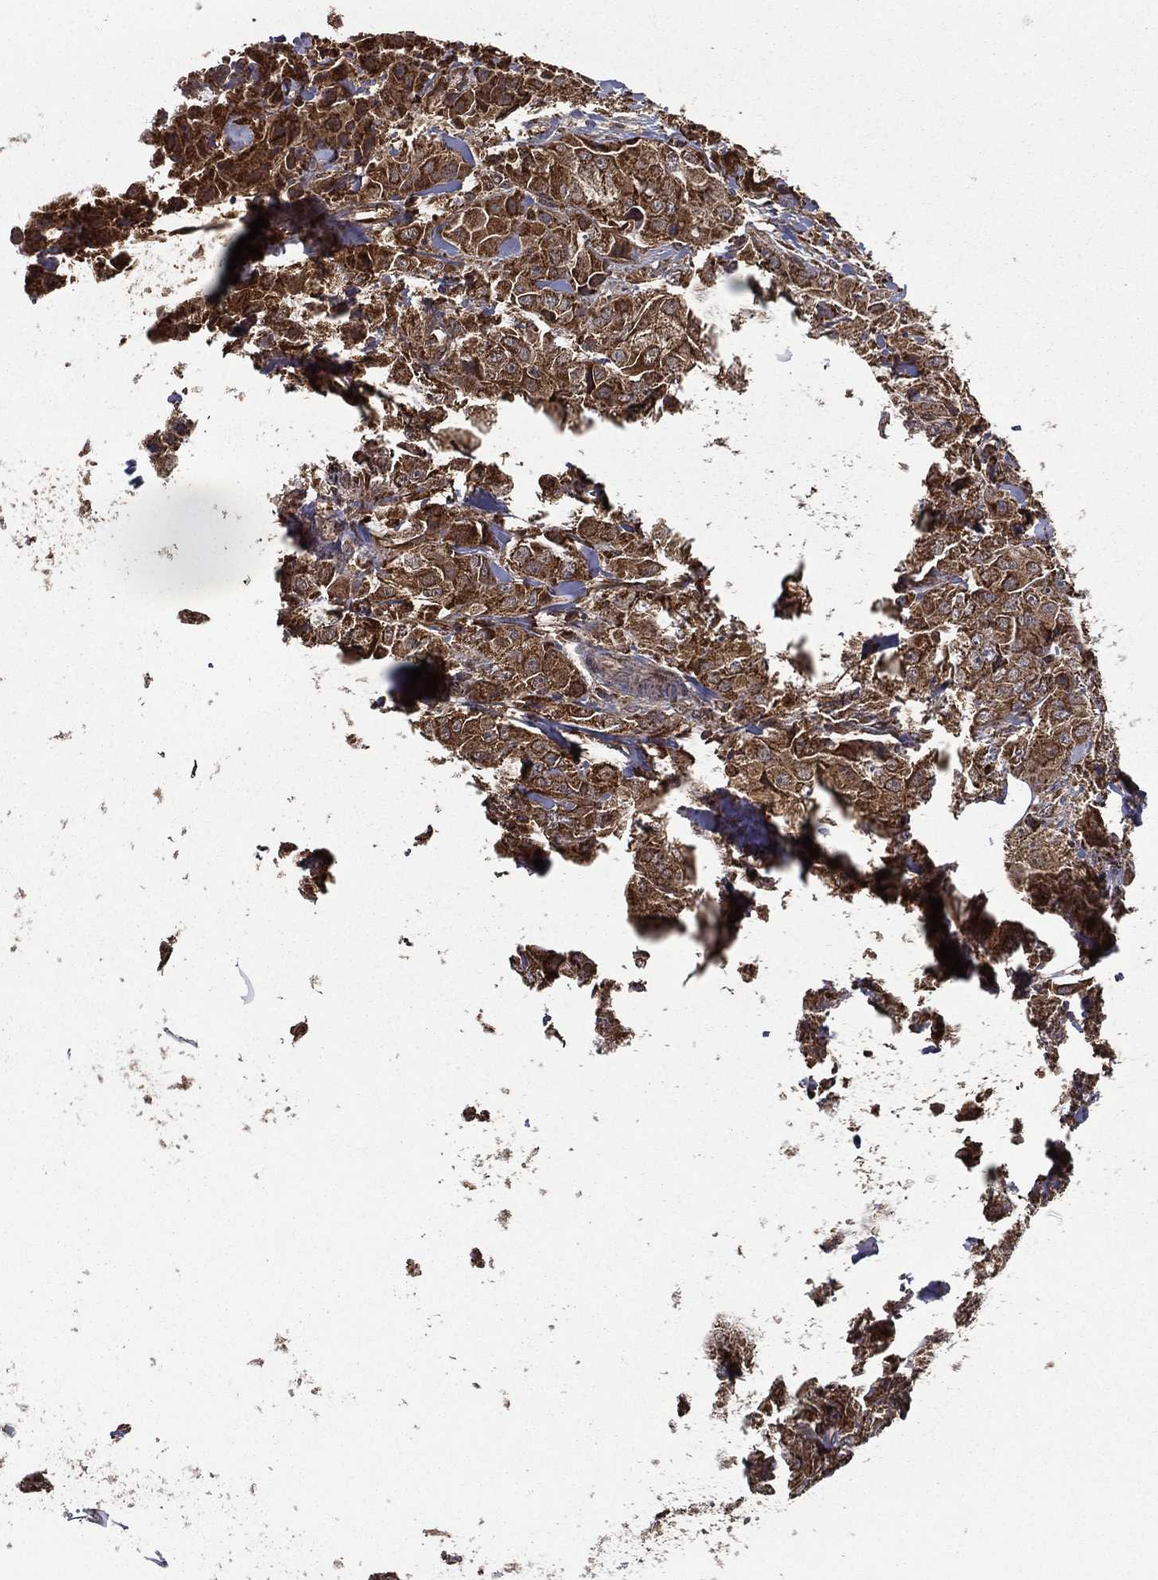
{"staining": {"intensity": "strong", "quantity": ">75%", "location": "cytoplasmic/membranous"}, "tissue": "breast cancer", "cell_type": "Tumor cells", "image_type": "cancer", "snomed": [{"axis": "morphology", "description": "Duct carcinoma"}, {"axis": "topography", "description": "Breast"}], "caption": "A high amount of strong cytoplasmic/membranous positivity is seen in approximately >75% of tumor cells in breast cancer tissue.", "gene": "RIGI", "patient": {"sex": "female", "age": 43}}